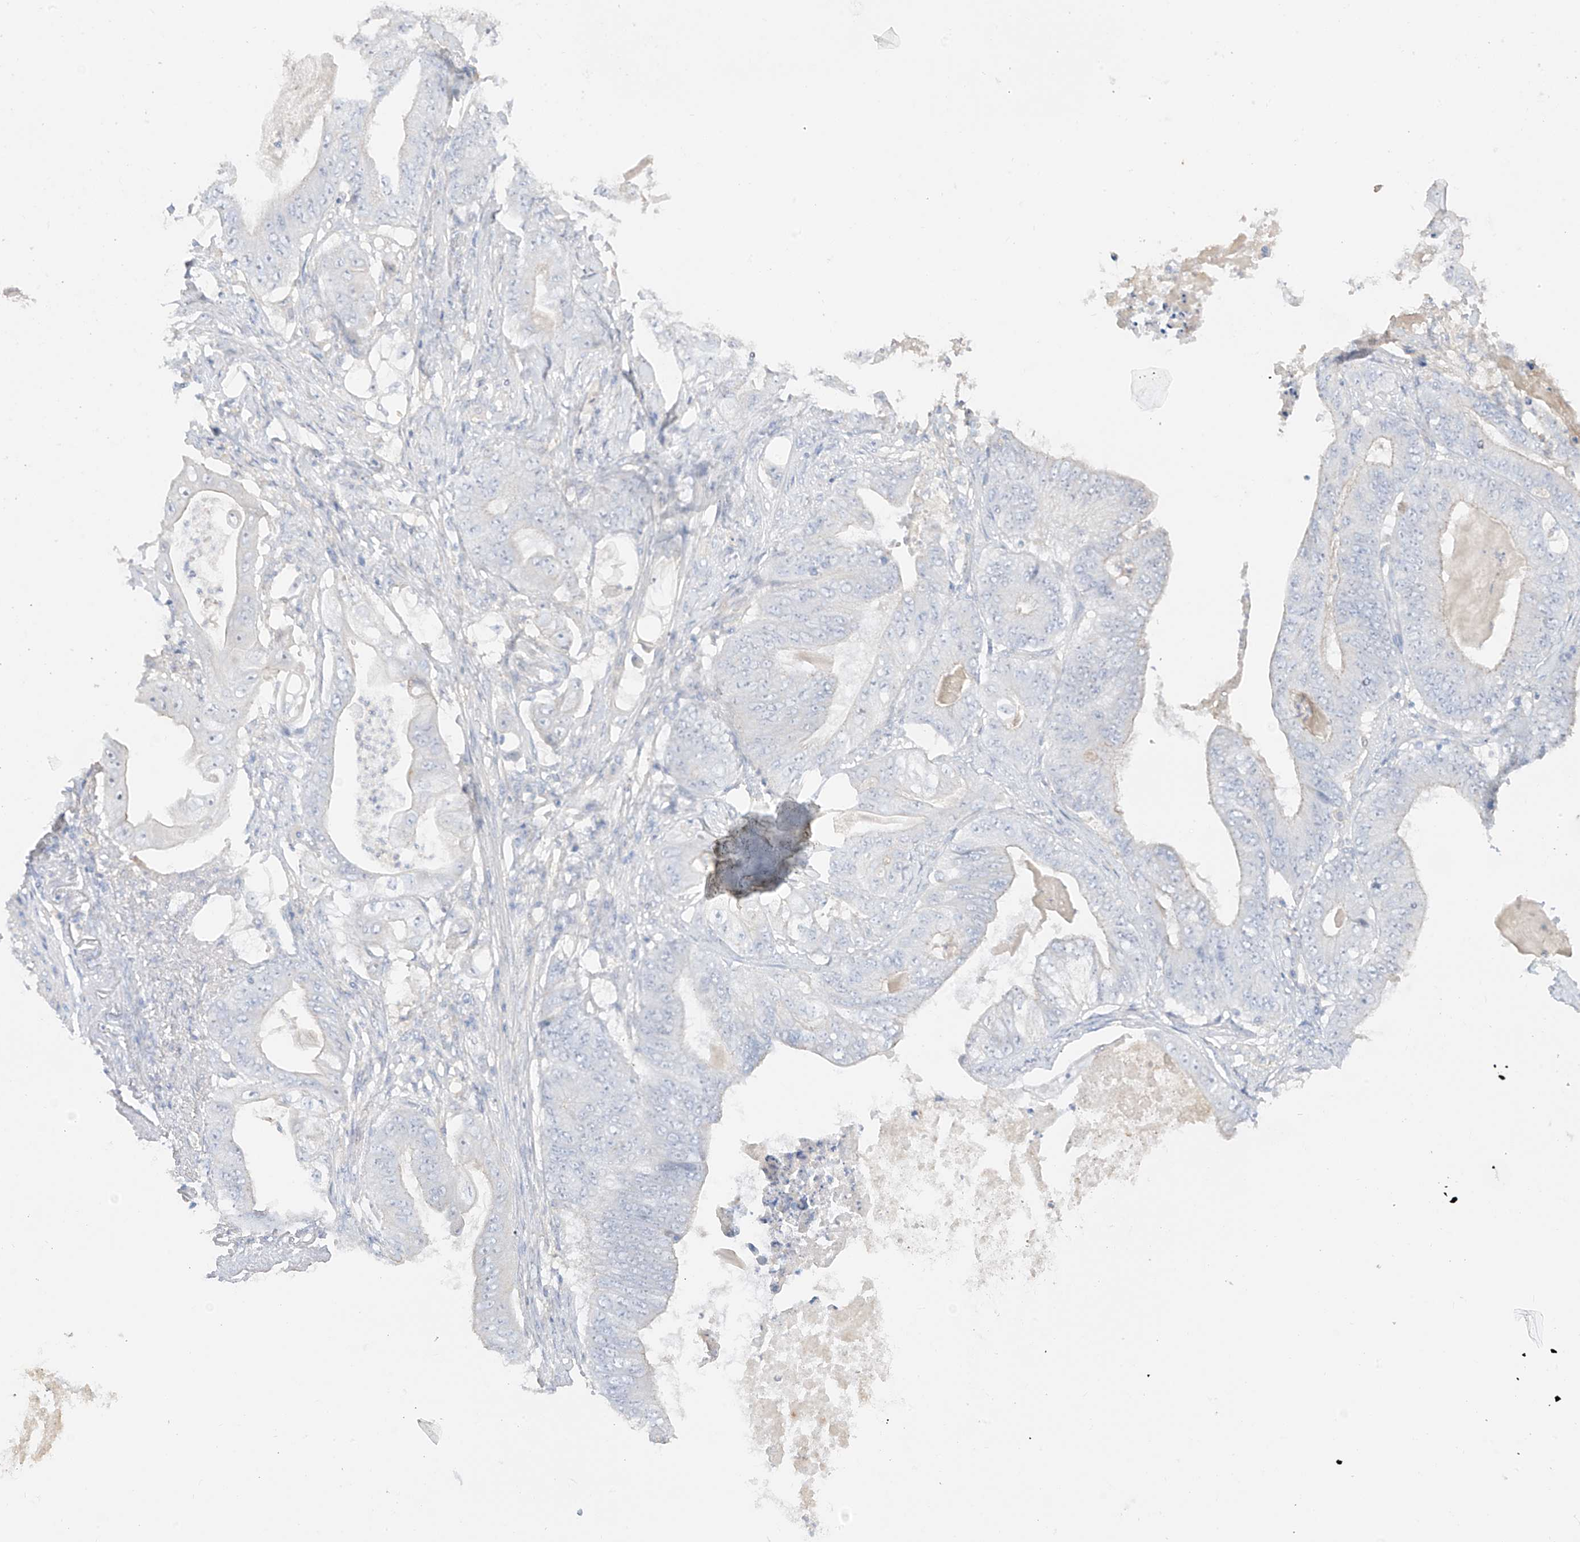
{"staining": {"intensity": "negative", "quantity": "none", "location": "none"}, "tissue": "stomach cancer", "cell_type": "Tumor cells", "image_type": "cancer", "snomed": [{"axis": "morphology", "description": "Adenocarcinoma, NOS"}, {"axis": "topography", "description": "Stomach"}], "caption": "Human adenocarcinoma (stomach) stained for a protein using immunohistochemistry shows no positivity in tumor cells.", "gene": "ZBTB41", "patient": {"sex": "female", "age": 73}}